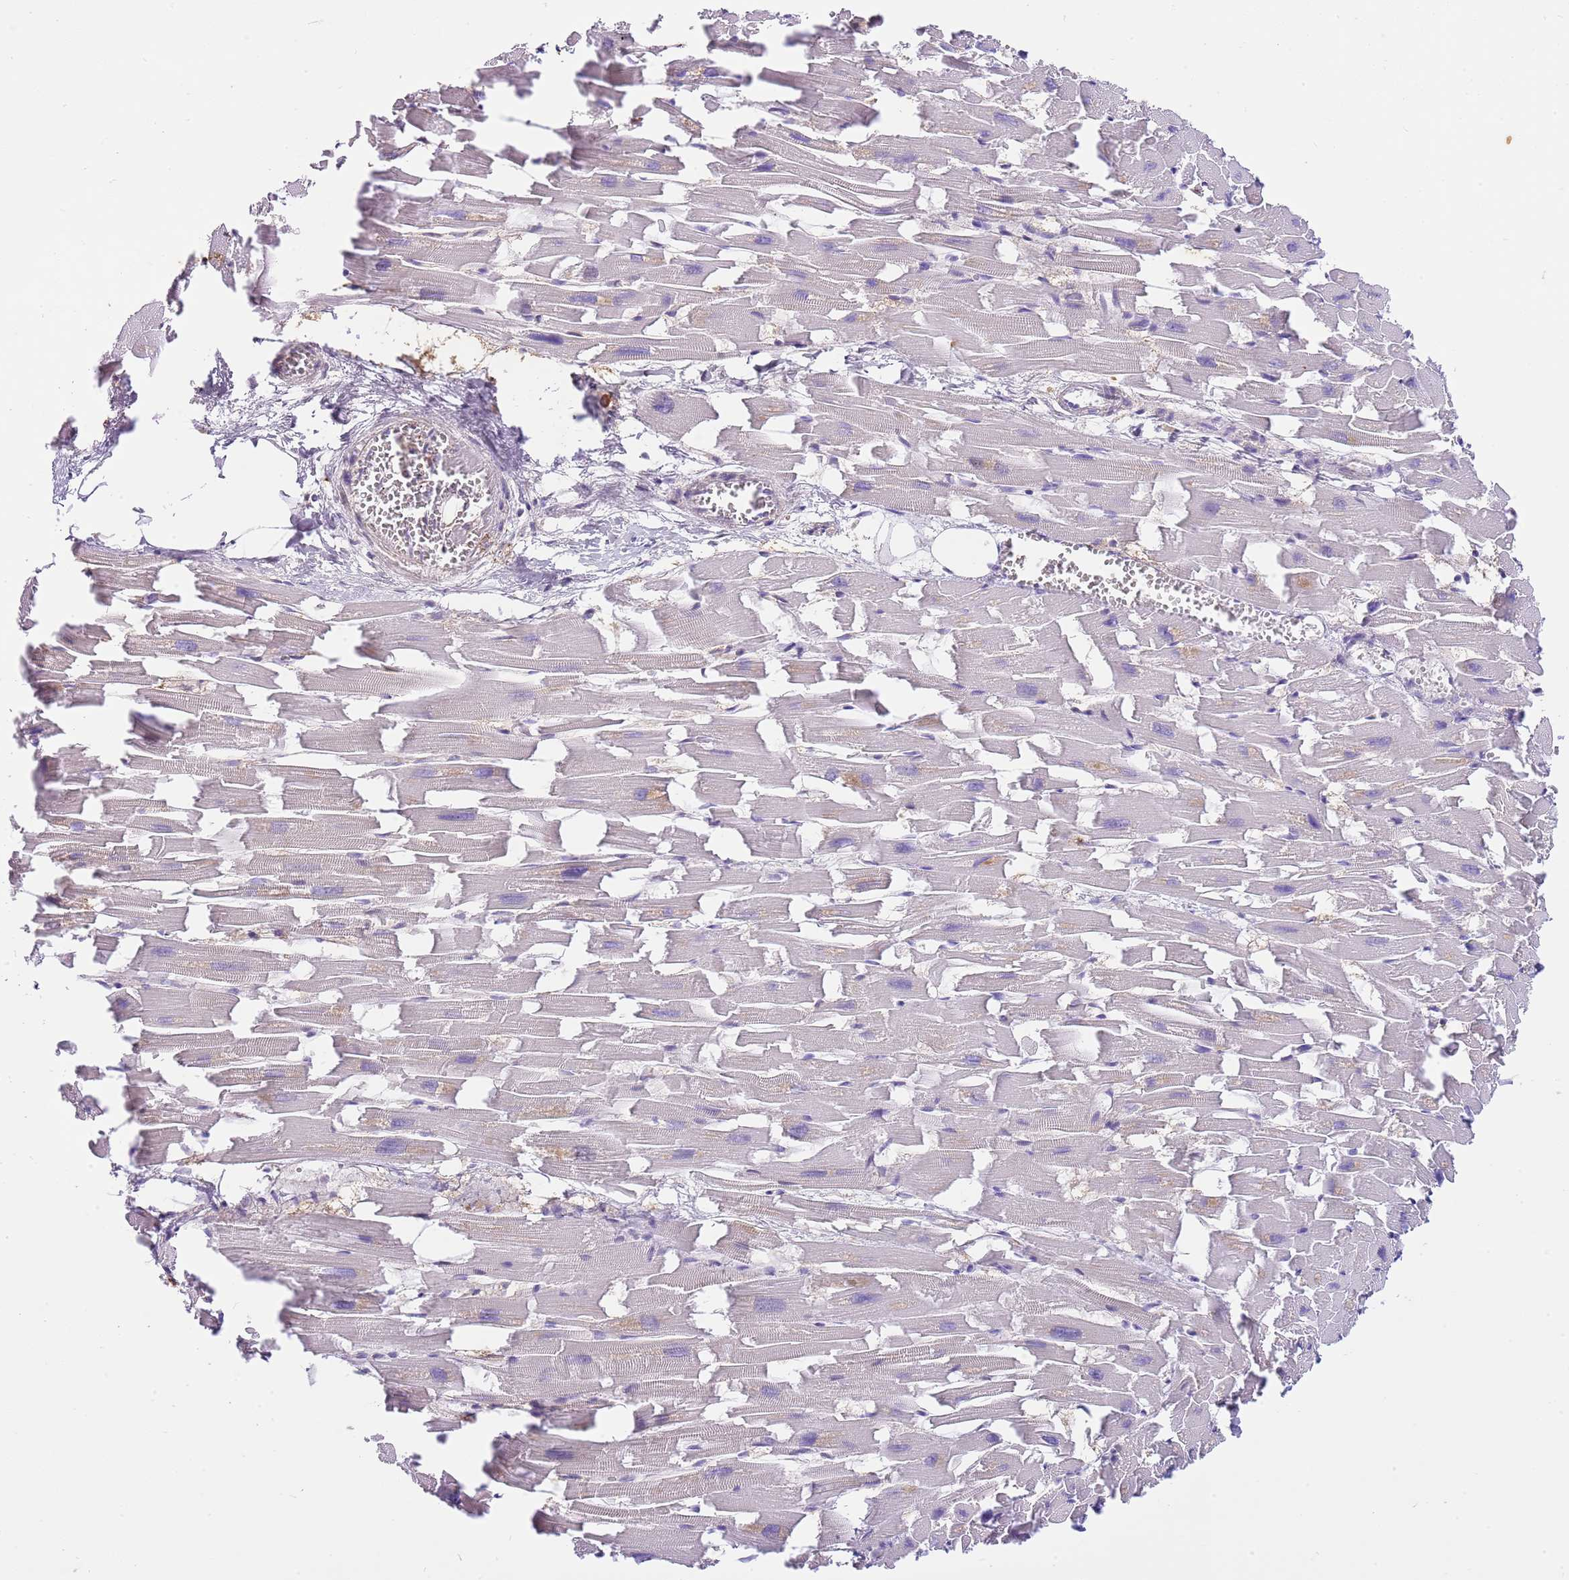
{"staining": {"intensity": "moderate", "quantity": "<25%", "location": "cytoplasmic/membranous,nuclear"}, "tissue": "heart muscle", "cell_type": "Cardiomyocytes", "image_type": "normal", "snomed": [{"axis": "morphology", "description": "Normal tissue, NOS"}, {"axis": "topography", "description": "Heart"}], "caption": "Immunohistochemistry (IHC) photomicrograph of benign heart muscle: human heart muscle stained using immunohistochemistry (IHC) shows low levels of moderate protein expression localized specifically in the cytoplasmic/membranous,nuclear of cardiomyocytes, appearing as a cytoplasmic/membranous,nuclear brown color.", "gene": "RFK", "patient": {"sex": "female", "age": 64}}